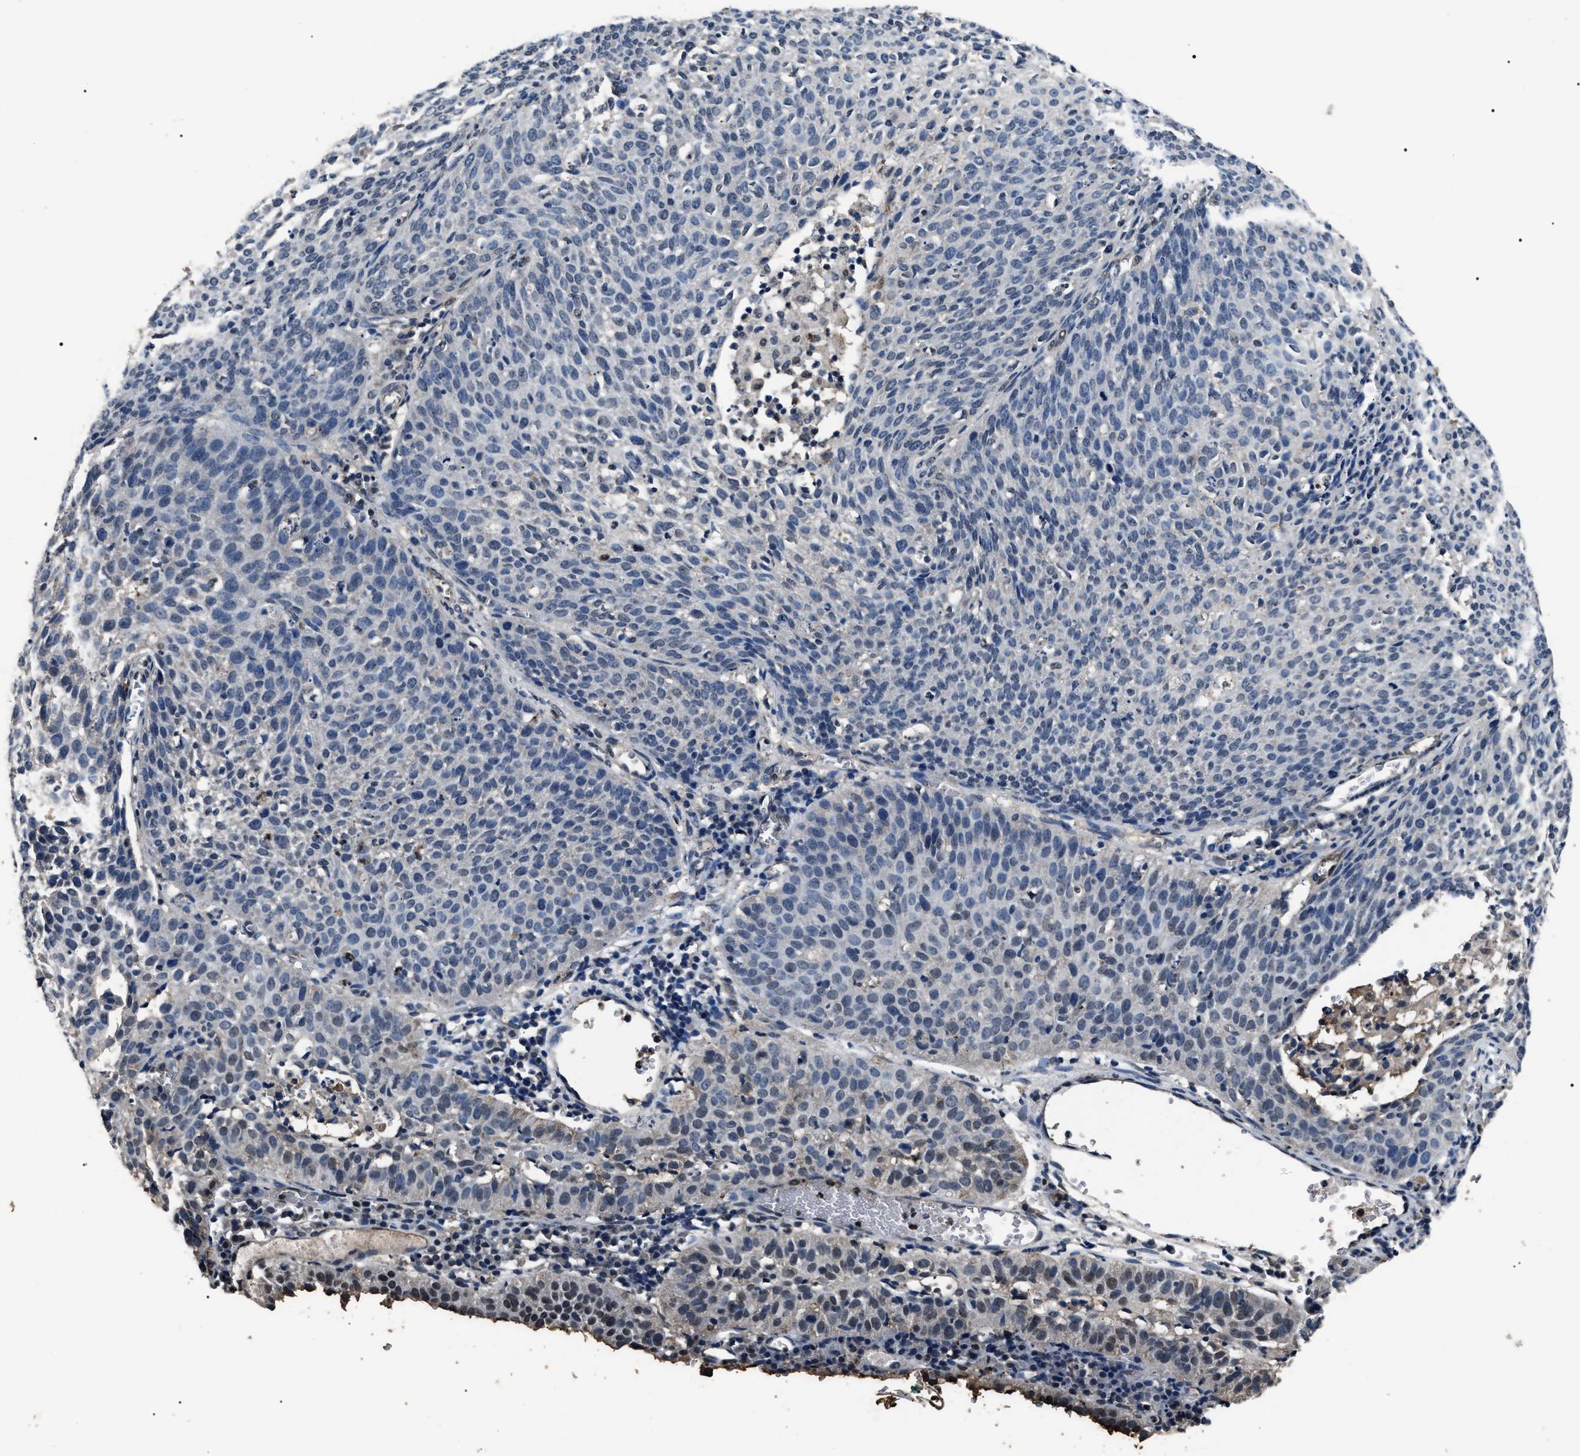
{"staining": {"intensity": "negative", "quantity": "none", "location": "none"}, "tissue": "cervical cancer", "cell_type": "Tumor cells", "image_type": "cancer", "snomed": [{"axis": "morphology", "description": "Squamous cell carcinoma, NOS"}, {"axis": "topography", "description": "Cervix"}], "caption": "High magnification brightfield microscopy of cervical cancer (squamous cell carcinoma) stained with DAB (3,3'-diaminobenzidine) (brown) and counterstained with hematoxylin (blue): tumor cells show no significant positivity. (DAB immunohistochemistry visualized using brightfield microscopy, high magnification).", "gene": "ANP32E", "patient": {"sex": "female", "age": 38}}